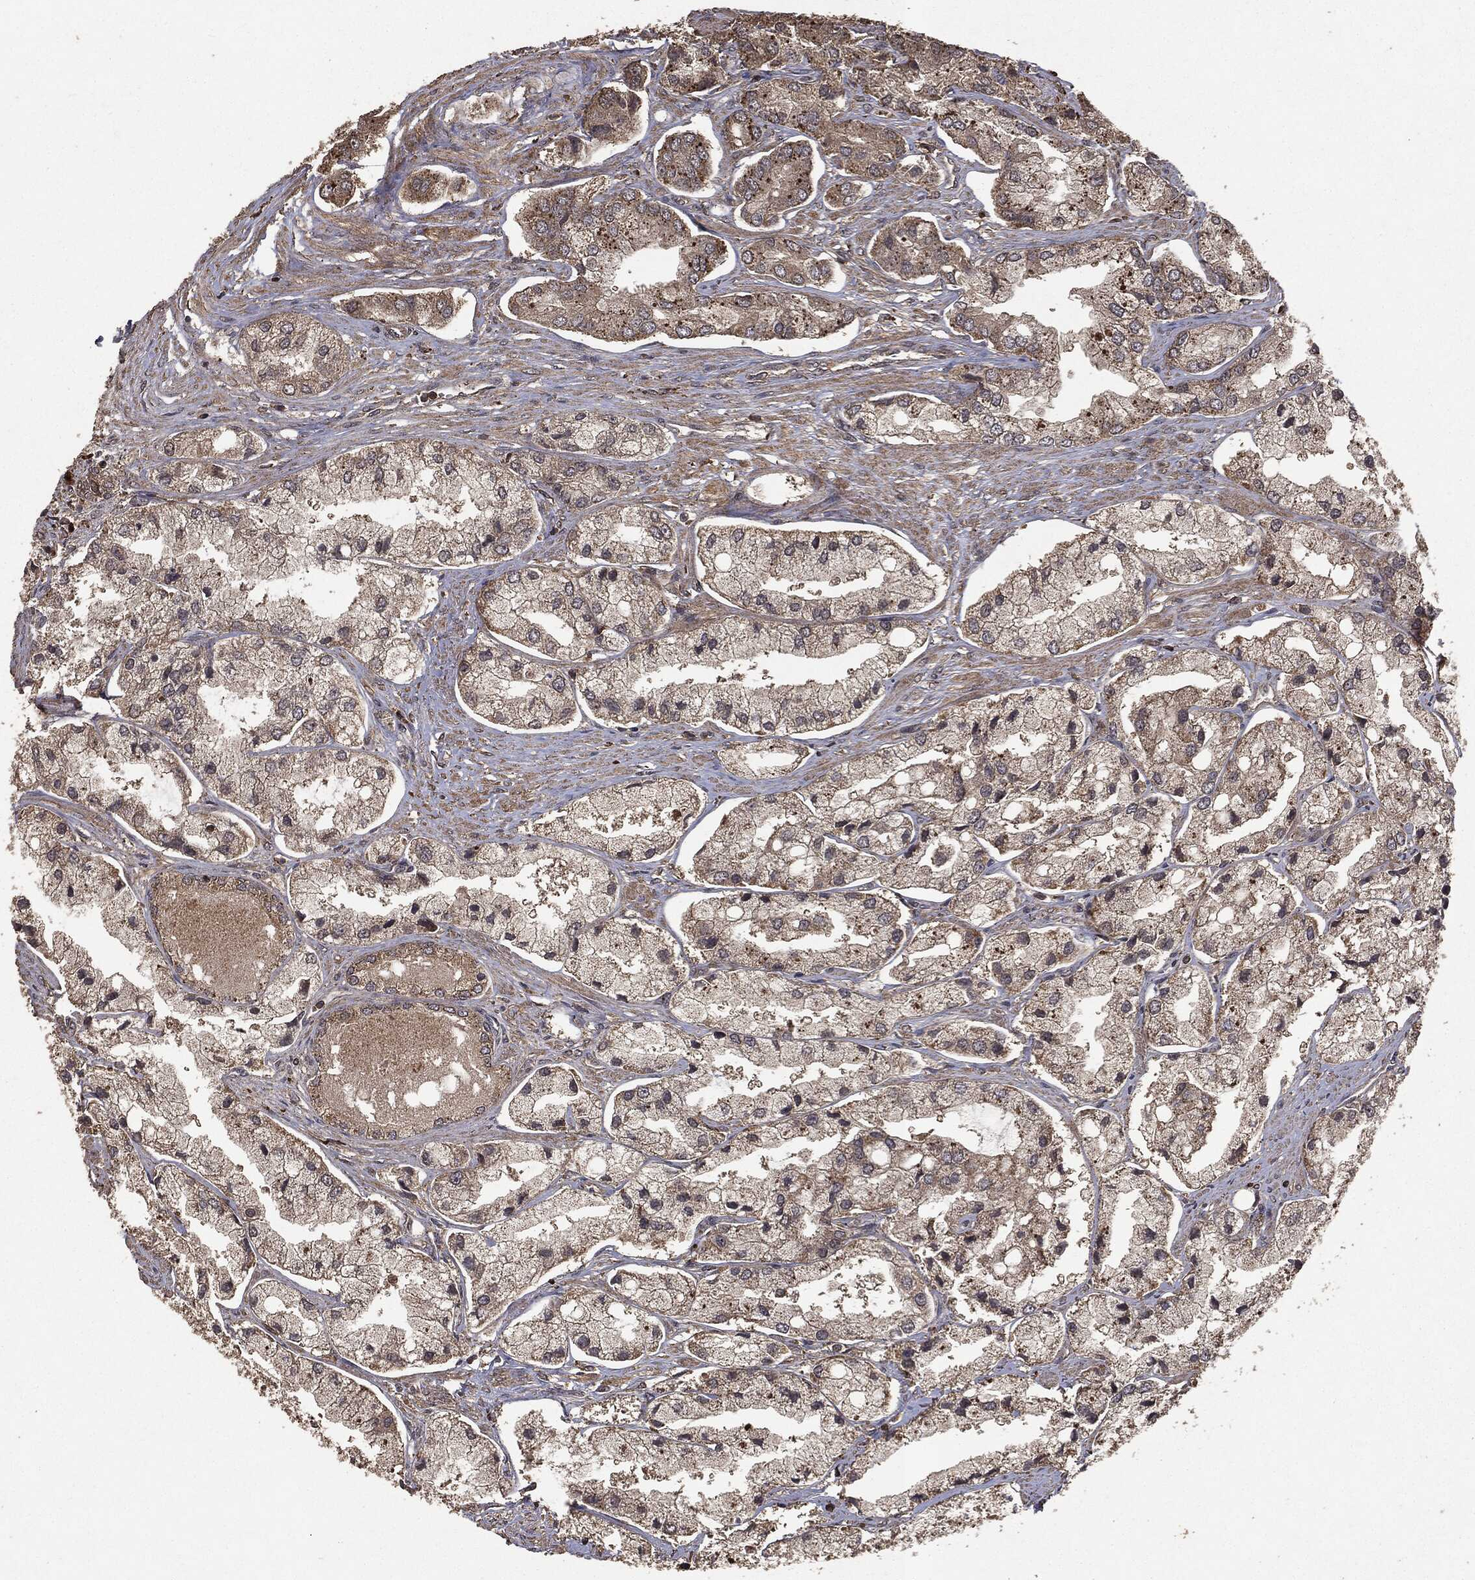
{"staining": {"intensity": "weak", "quantity": "25%-75%", "location": "cytoplasmic/membranous"}, "tissue": "prostate cancer", "cell_type": "Tumor cells", "image_type": "cancer", "snomed": [{"axis": "morphology", "description": "Adenocarcinoma, Low grade"}, {"axis": "topography", "description": "Prostate"}], "caption": "Human adenocarcinoma (low-grade) (prostate) stained with a protein marker exhibits weak staining in tumor cells.", "gene": "NME1", "patient": {"sex": "male", "age": 69}}